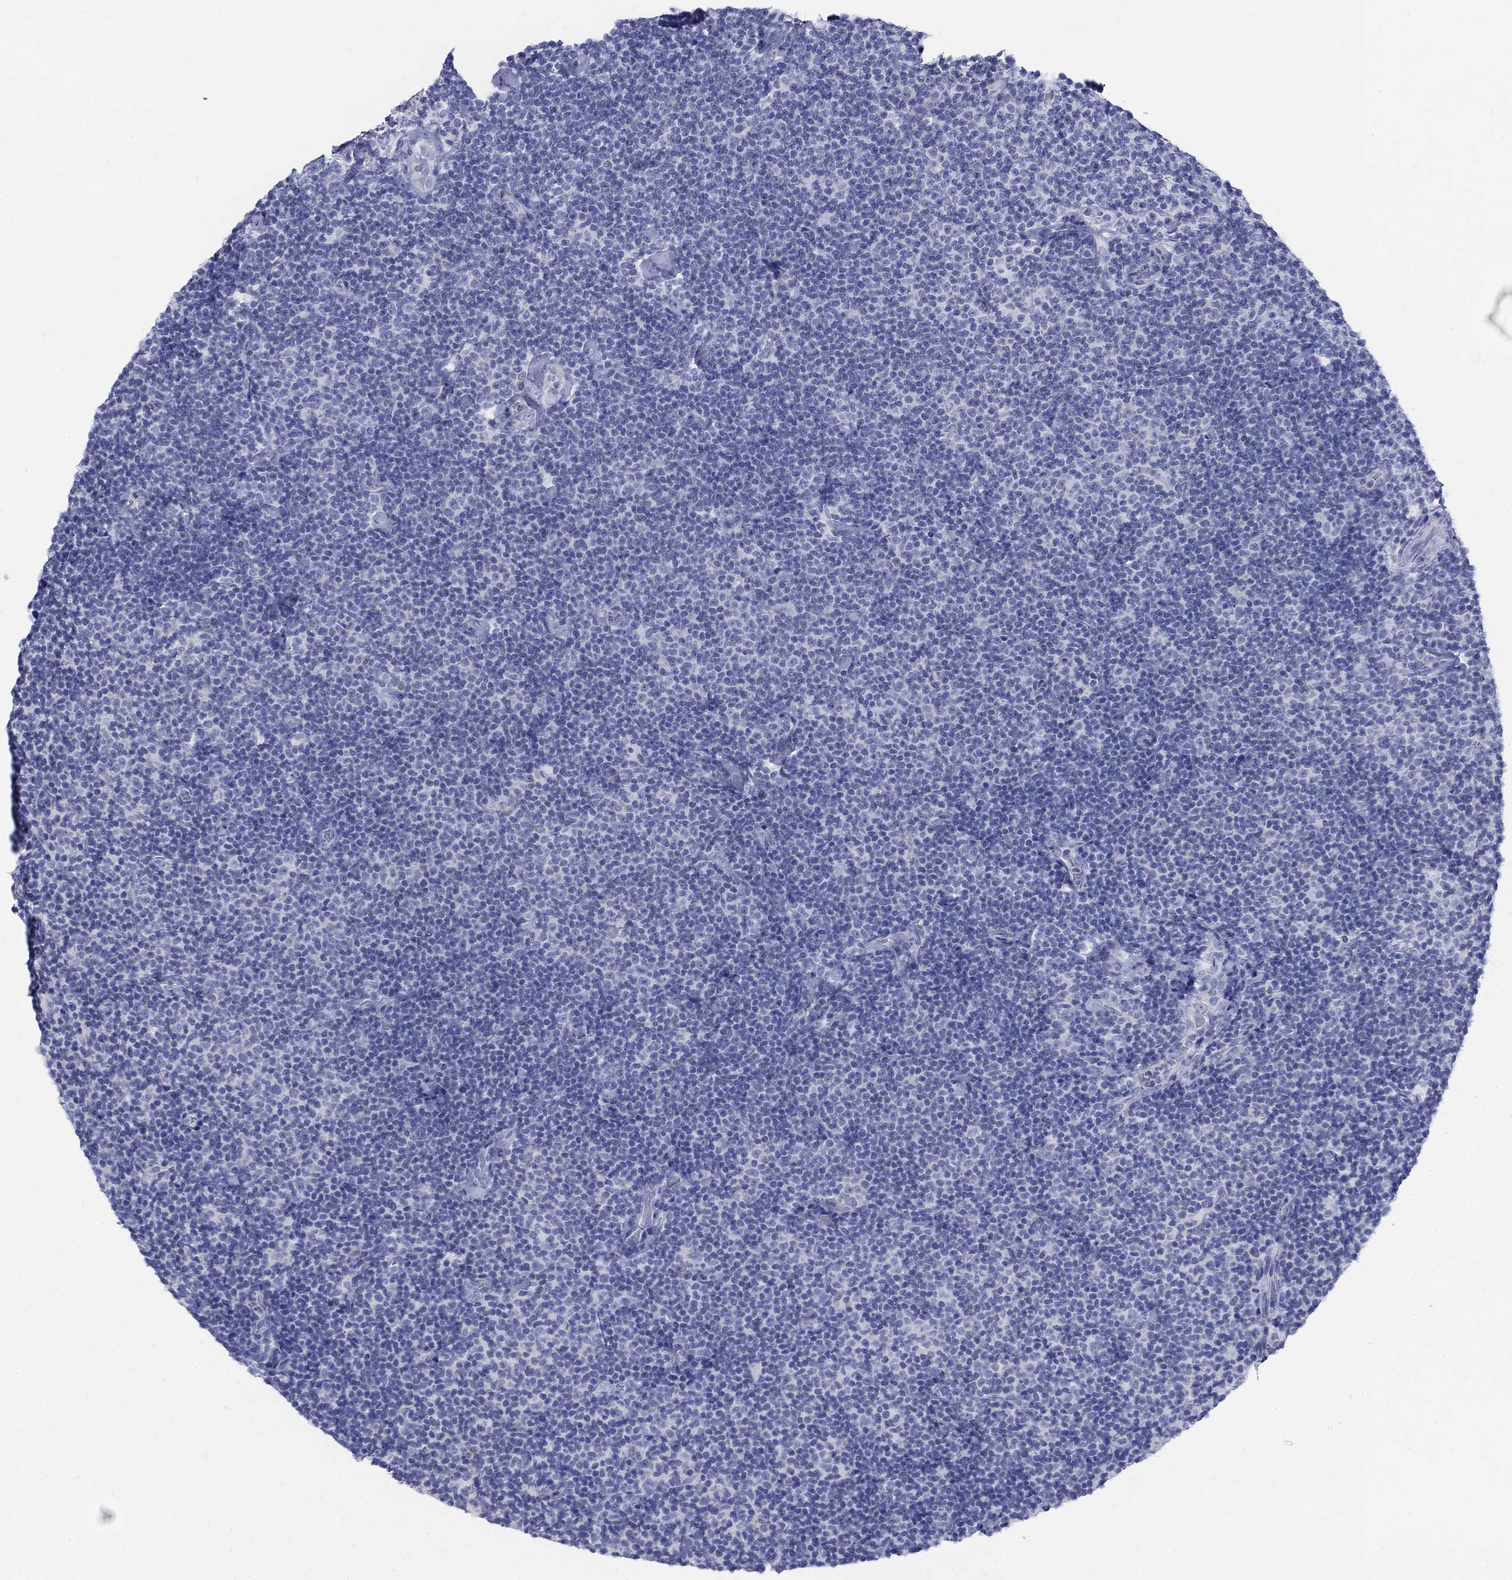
{"staining": {"intensity": "negative", "quantity": "none", "location": "none"}, "tissue": "lymphoma", "cell_type": "Tumor cells", "image_type": "cancer", "snomed": [{"axis": "morphology", "description": "Malignant lymphoma, non-Hodgkin's type, Low grade"}, {"axis": "topography", "description": "Lymph node"}], "caption": "Malignant lymphoma, non-Hodgkin's type (low-grade) was stained to show a protein in brown. There is no significant staining in tumor cells.", "gene": "SCCPDH", "patient": {"sex": "male", "age": 81}}